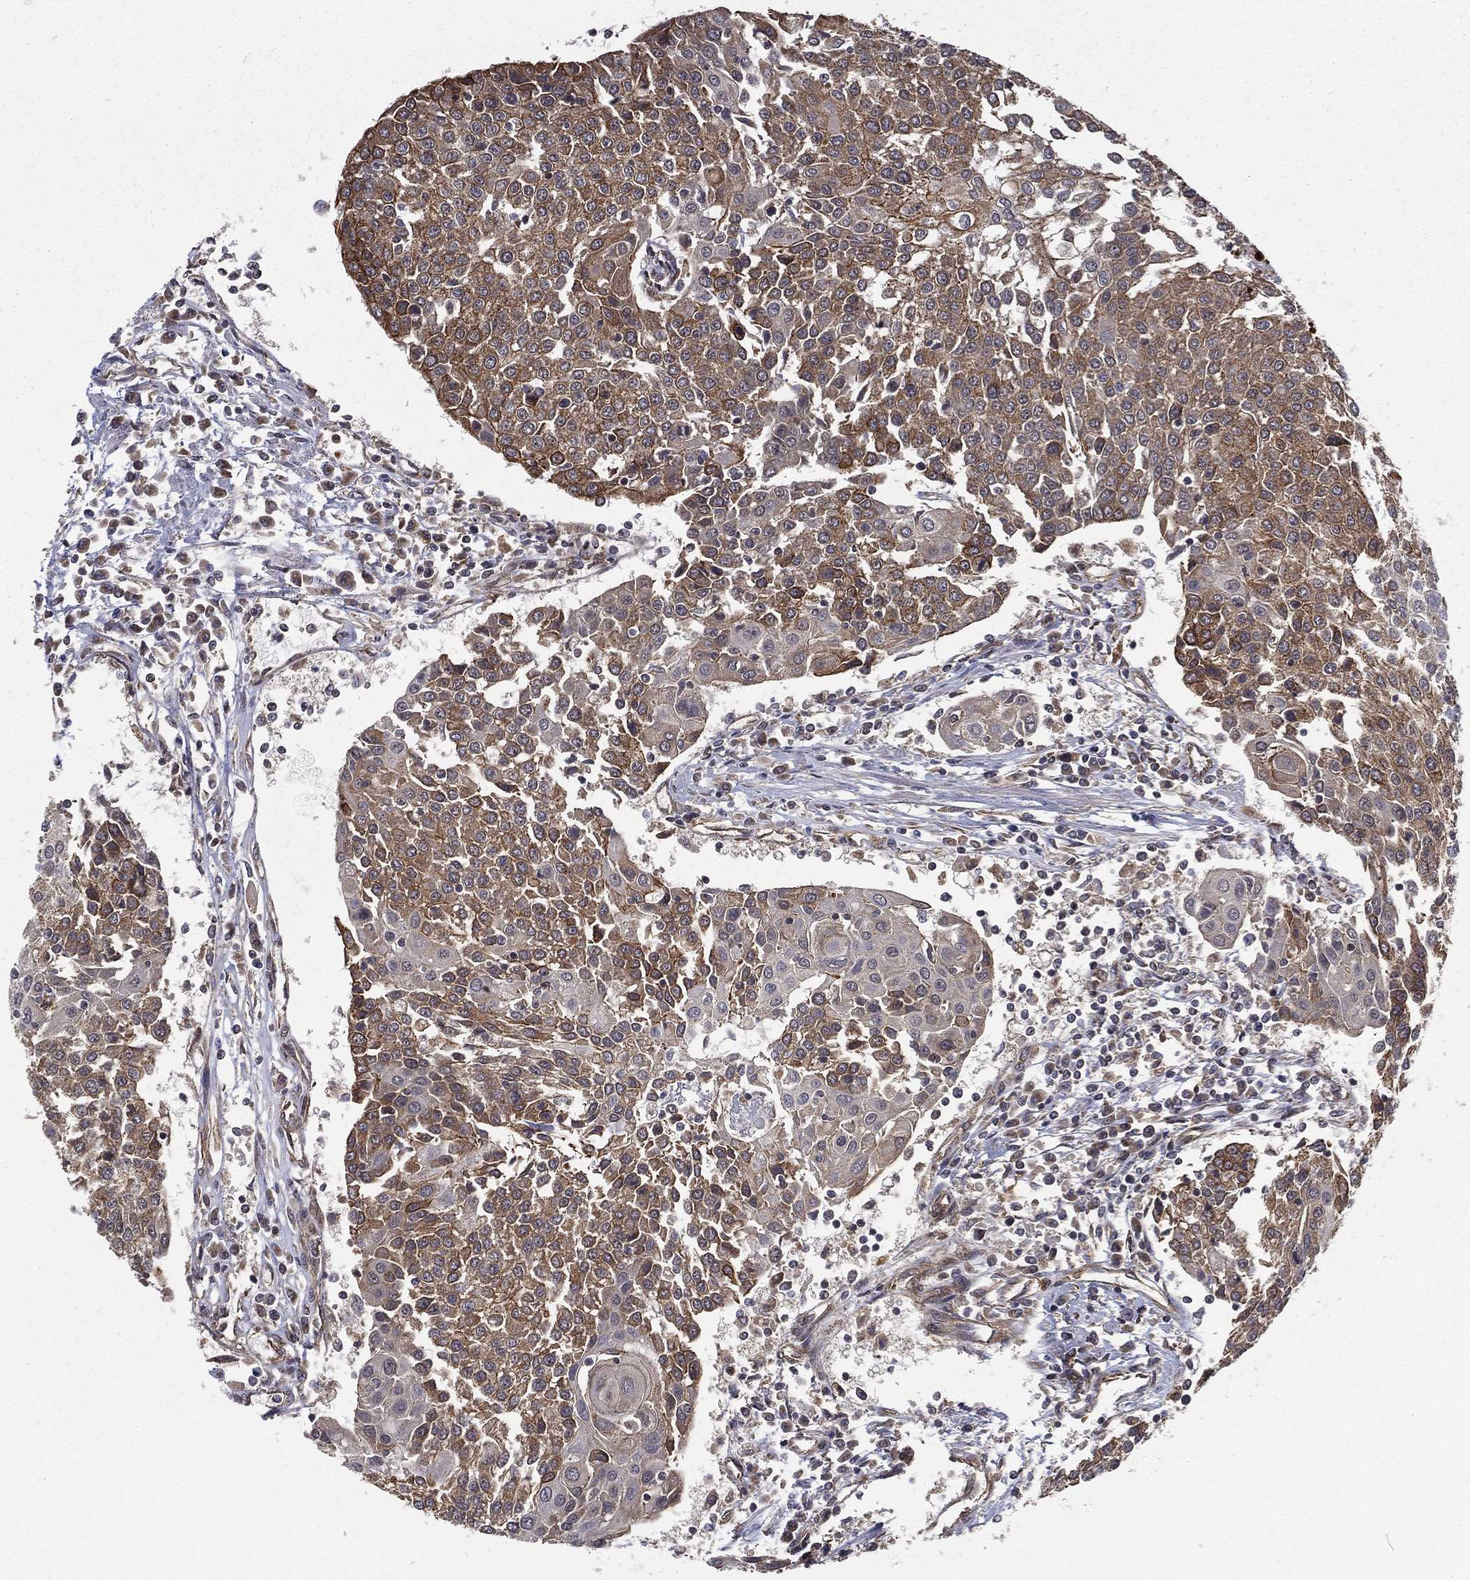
{"staining": {"intensity": "moderate", "quantity": ">75%", "location": "cytoplasmic/membranous"}, "tissue": "urothelial cancer", "cell_type": "Tumor cells", "image_type": "cancer", "snomed": [{"axis": "morphology", "description": "Urothelial carcinoma, High grade"}, {"axis": "topography", "description": "Urinary bladder"}], "caption": "DAB (3,3'-diaminobenzidine) immunohistochemical staining of human urothelial carcinoma (high-grade) displays moderate cytoplasmic/membranous protein staining in about >75% of tumor cells.", "gene": "UACA", "patient": {"sex": "female", "age": 85}}